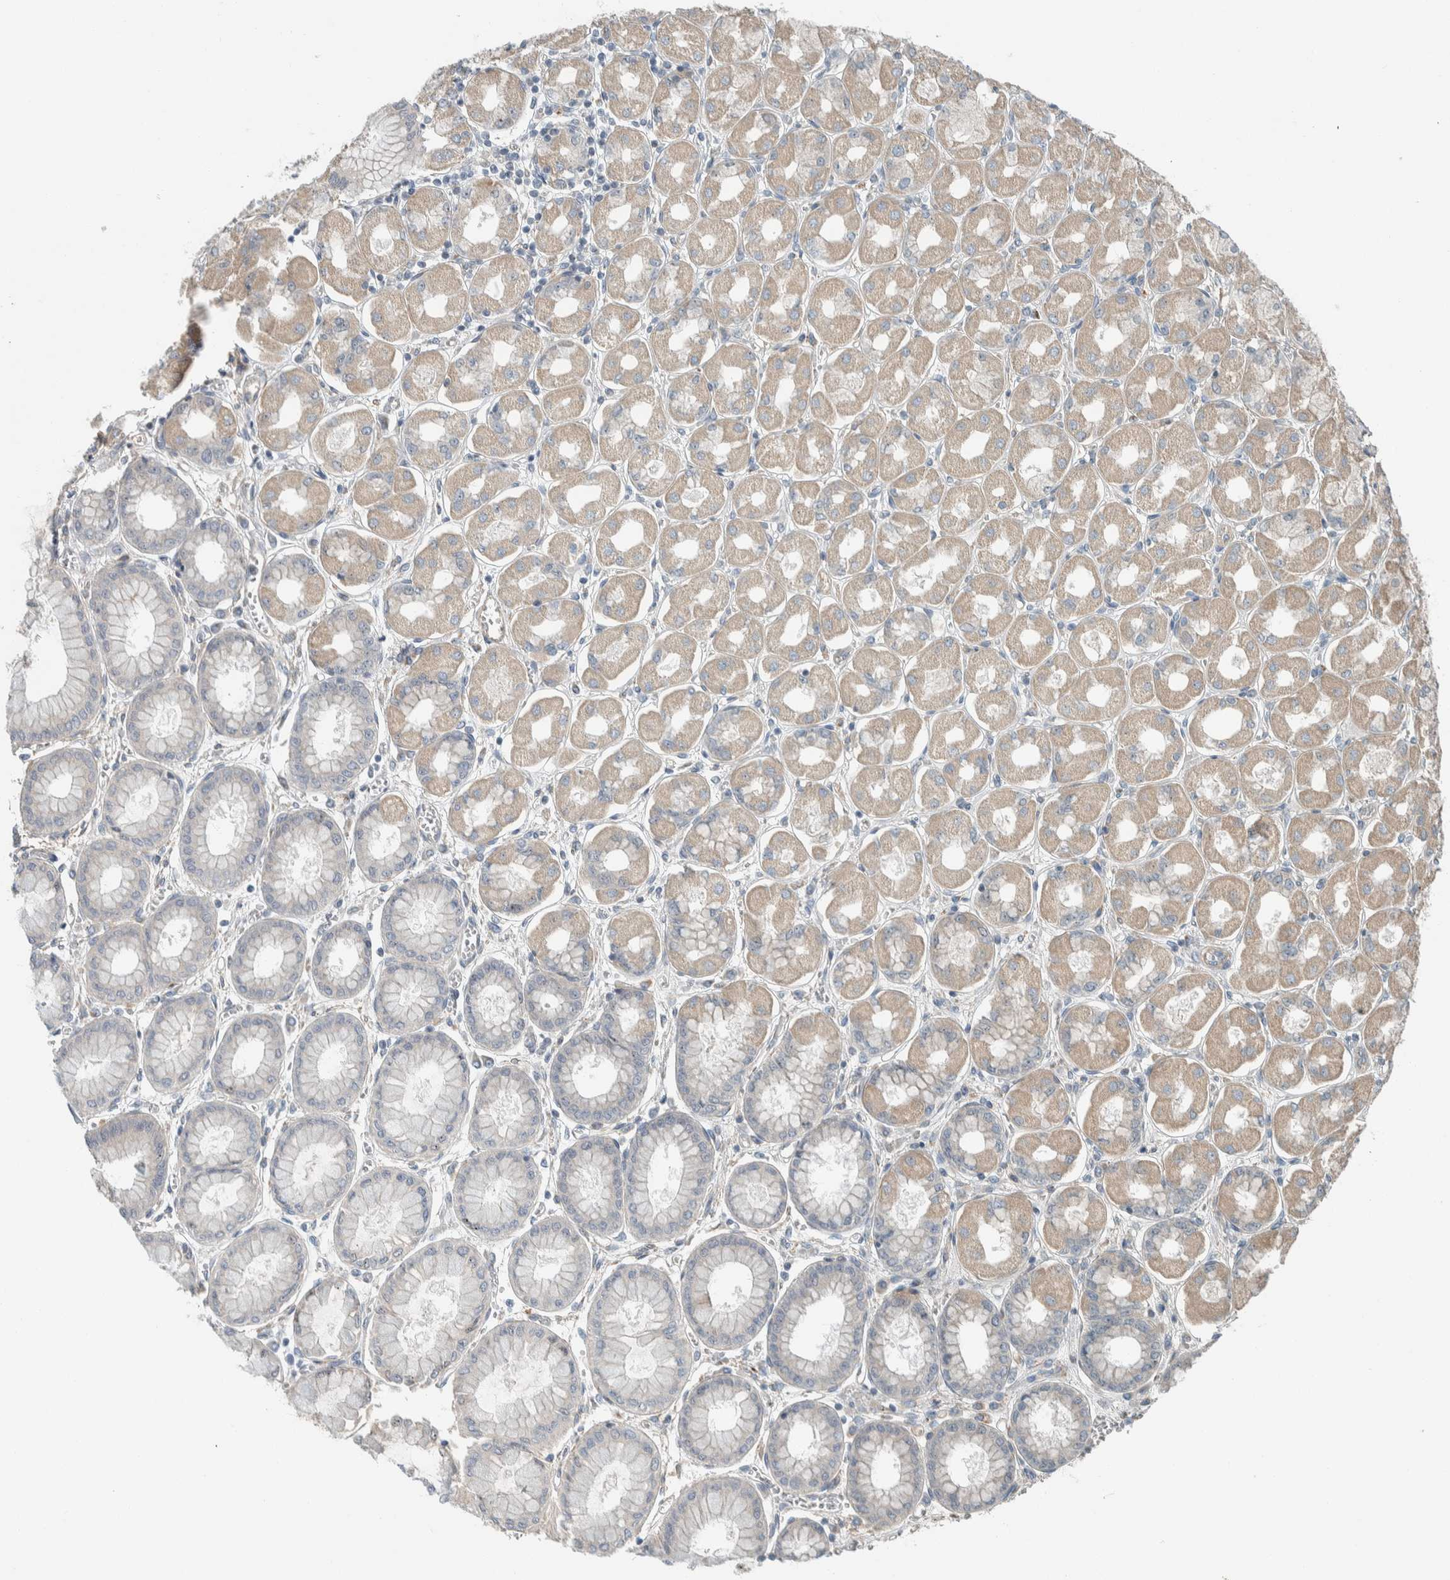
{"staining": {"intensity": "weak", "quantity": "25%-75%", "location": "cytoplasmic/membranous"}, "tissue": "stomach", "cell_type": "Glandular cells", "image_type": "normal", "snomed": [{"axis": "morphology", "description": "Normal tissue, NOS"}, {"axis": "topography", "description": "Stomach, upper"}], "caption": "A micrograph of stomach stained for a protein shows weak cytoplasmic/membranous brown staining in glandular cells. The protein of interest is shown in brown color, while the nuclei are stained blue.", "gene": "SLFN12L", "patient": {"sex": "female", "age": 56}}